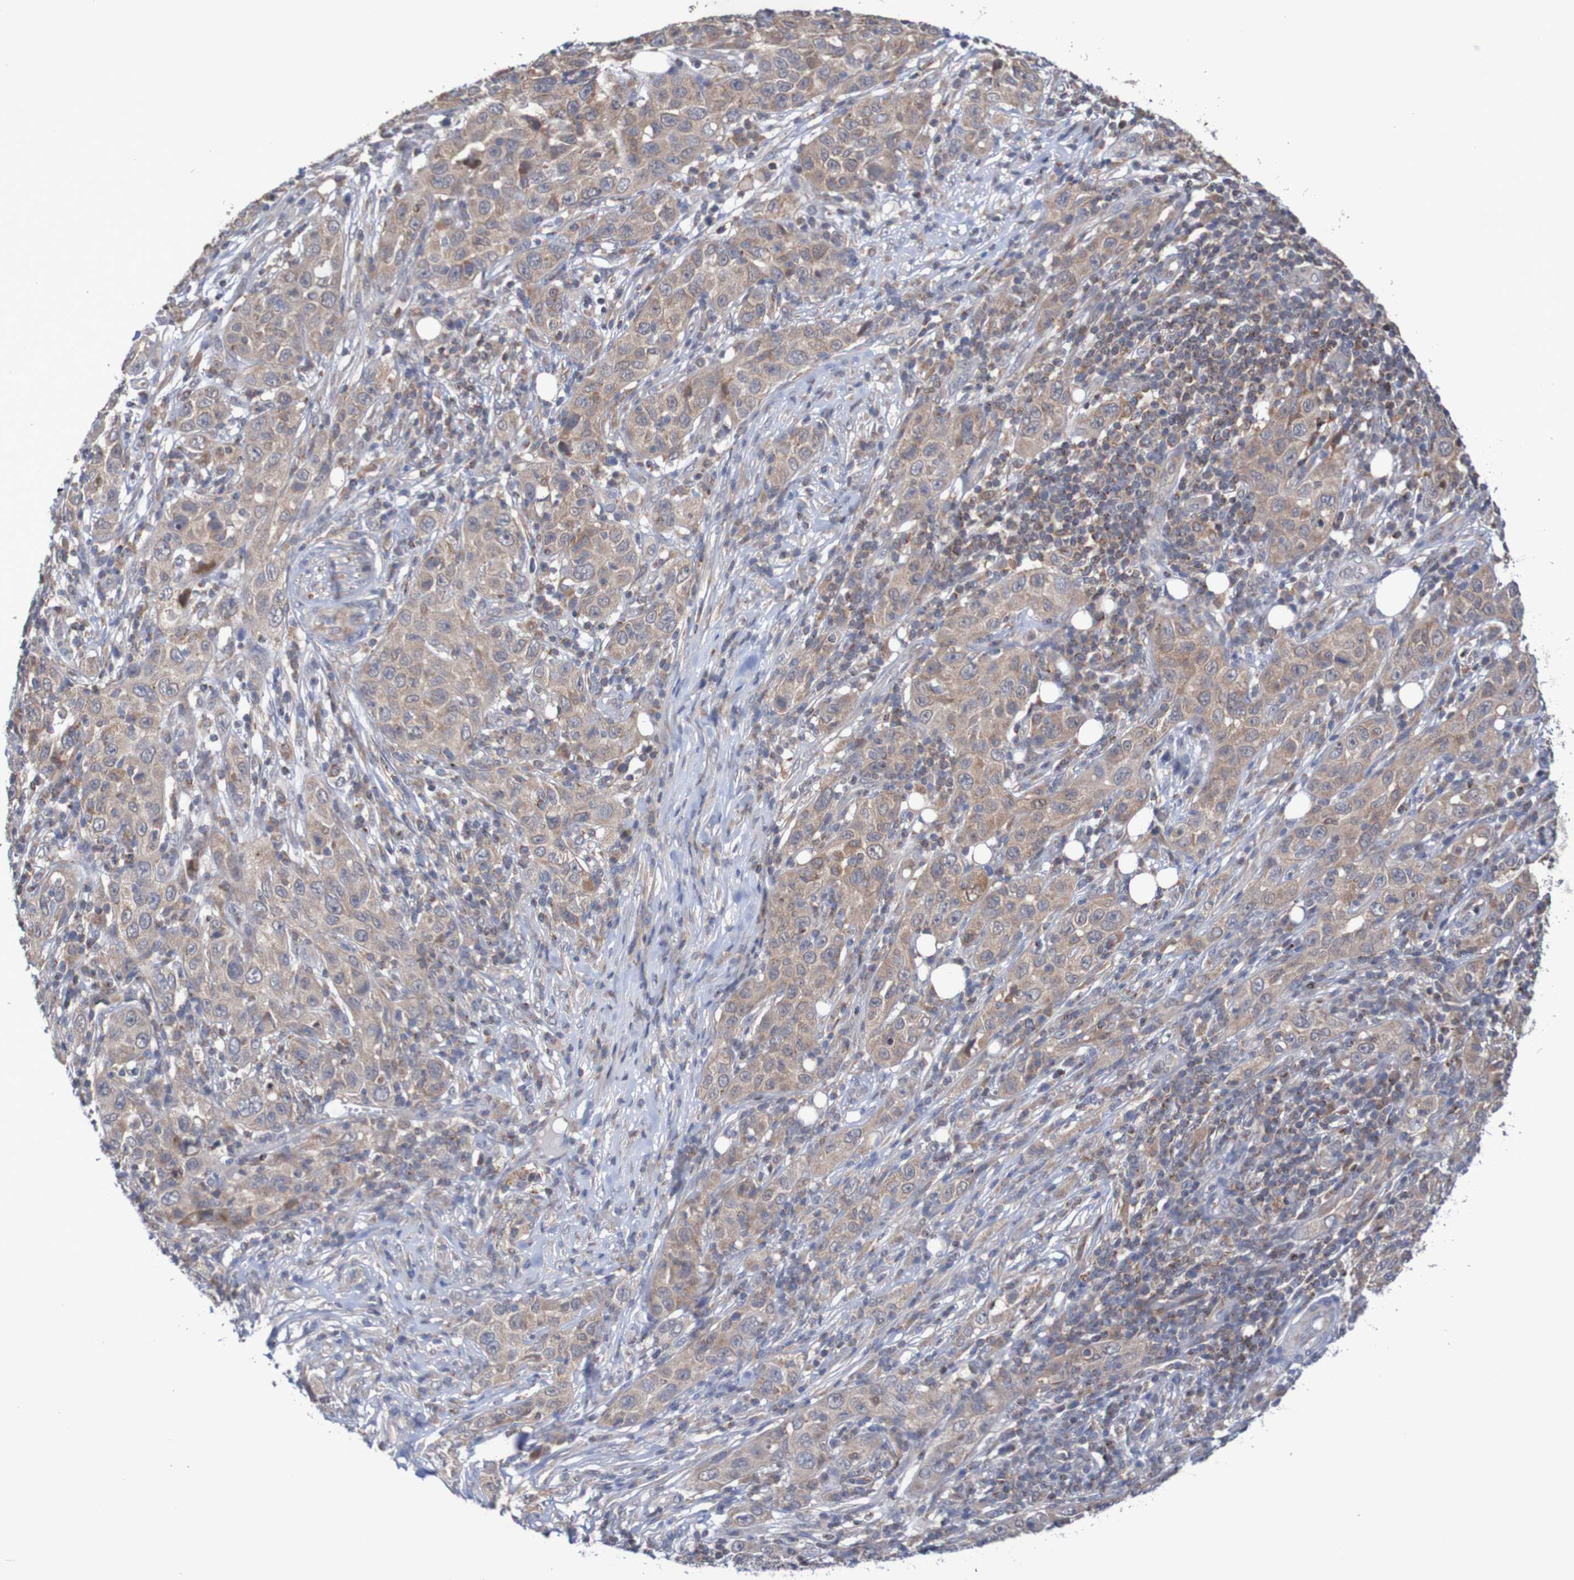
{"staining": {"intensity": "moderate", "quantity": ">75%", "location": "cytoplasmic/membranous"}, "tissue": "skin cancer", "cell_type": "Tumor cells", "image_type": "cancer", "snomed": [{"axis": "morphology", "description": "Squamous cell carcinoma, NOS"}, {"axis": "topography", "description": "Skin"}], "caption": "Protein analysis of skin squamous cell carcinoma tissue demonstrates moderate cytoplasmic/membranous expression in about >75% of tumor cells.", "gene": "C3orf18", "patient": {"sex": "female", "age": 88}}